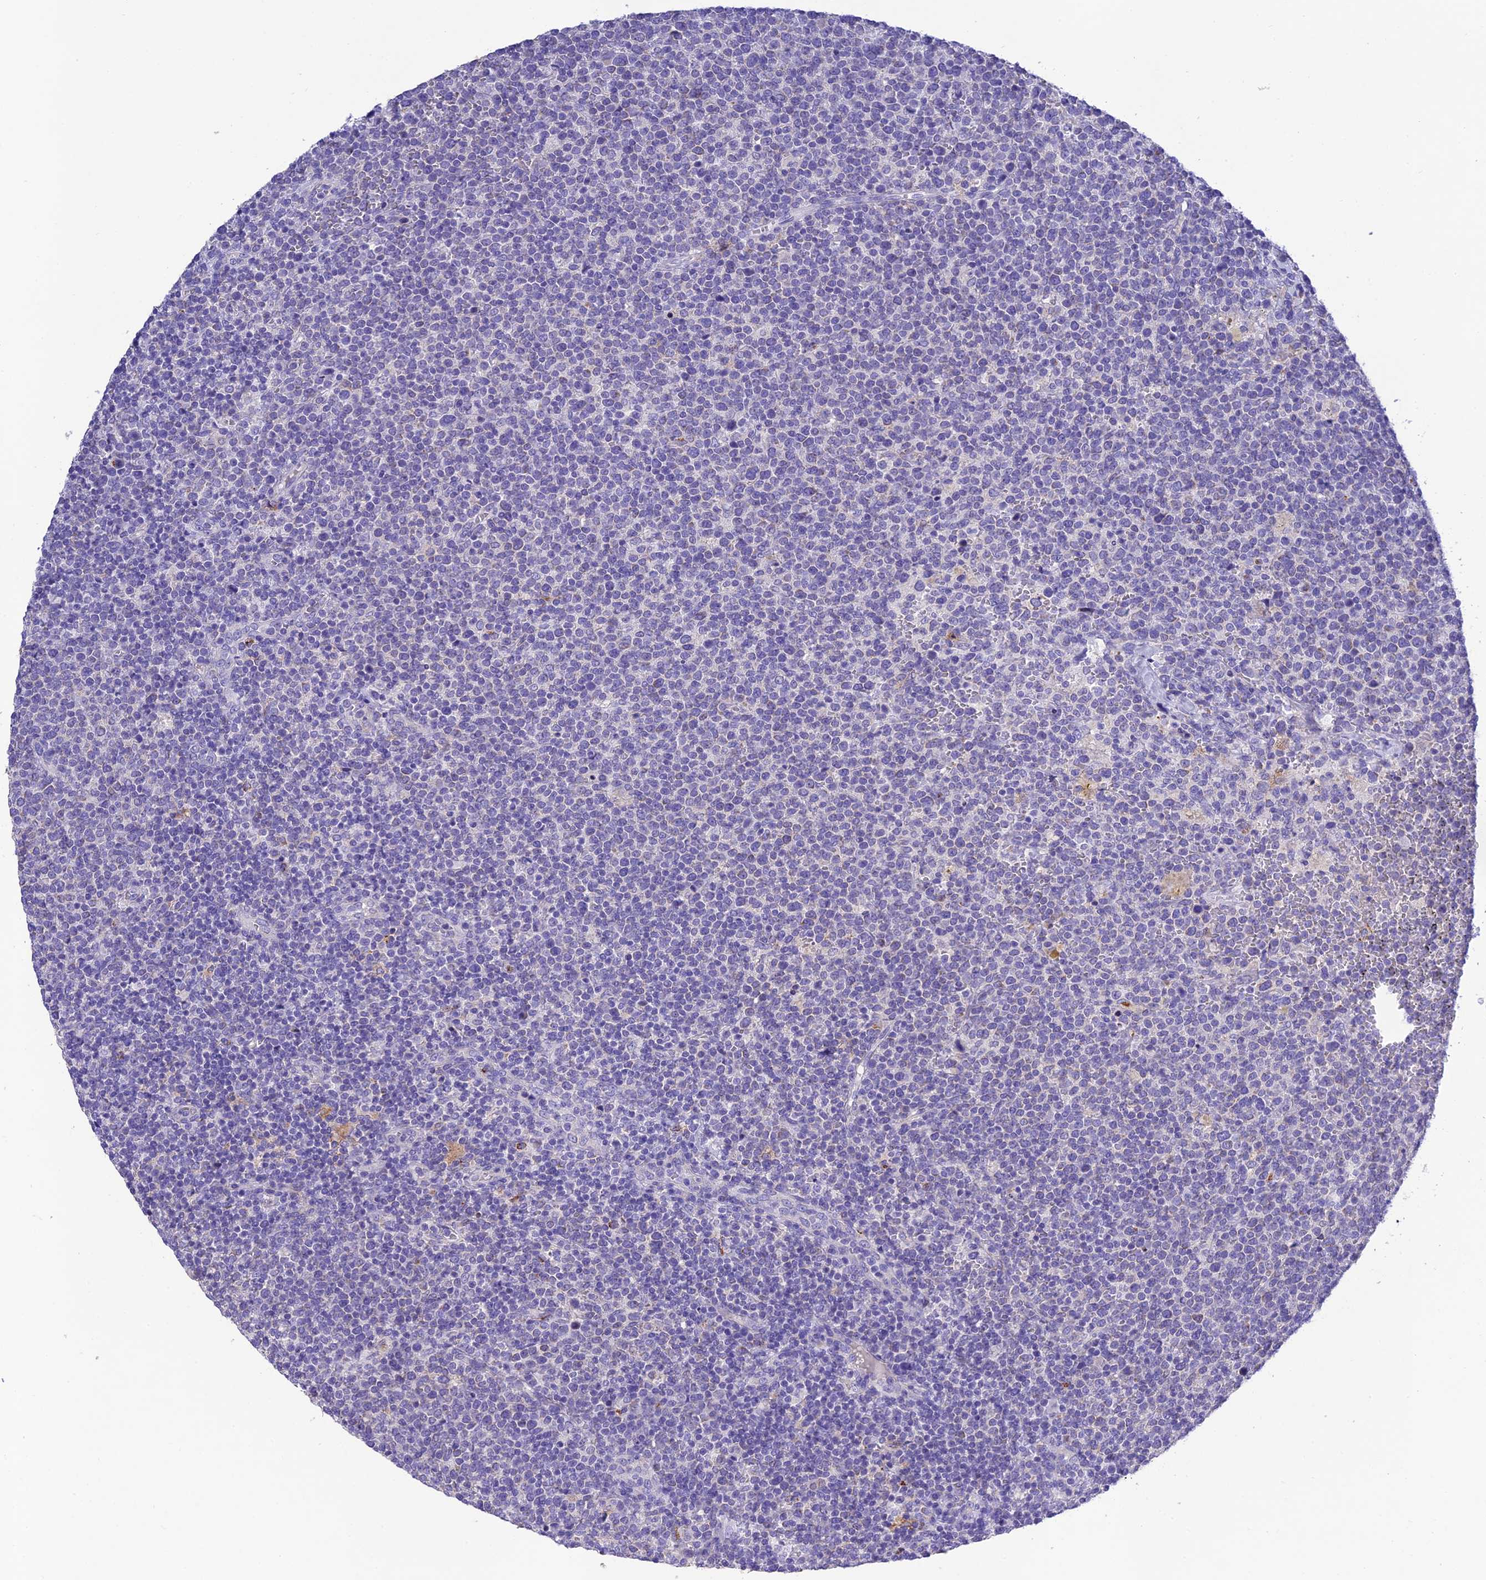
{"staining": {"intensity": "negative", "quantity": "none", "location": "none"}, "tissue": "lymphoma", "cell_type": "Tumor cells", "image_type": "cancer", "snomed": [{"axis": "morphology", "description": "Malignant lymphoma, non-Hodgkin's type, High grade"}, {"axis": "topography", "description": "Lymph node"}], "caption": "High power microscopy micrograph of an IHC micrograph of lymphoma, revealing no significant positivity in tumor cells.", "gene": "MS4A5", "patient": {"sex": "male", "age": 61}}